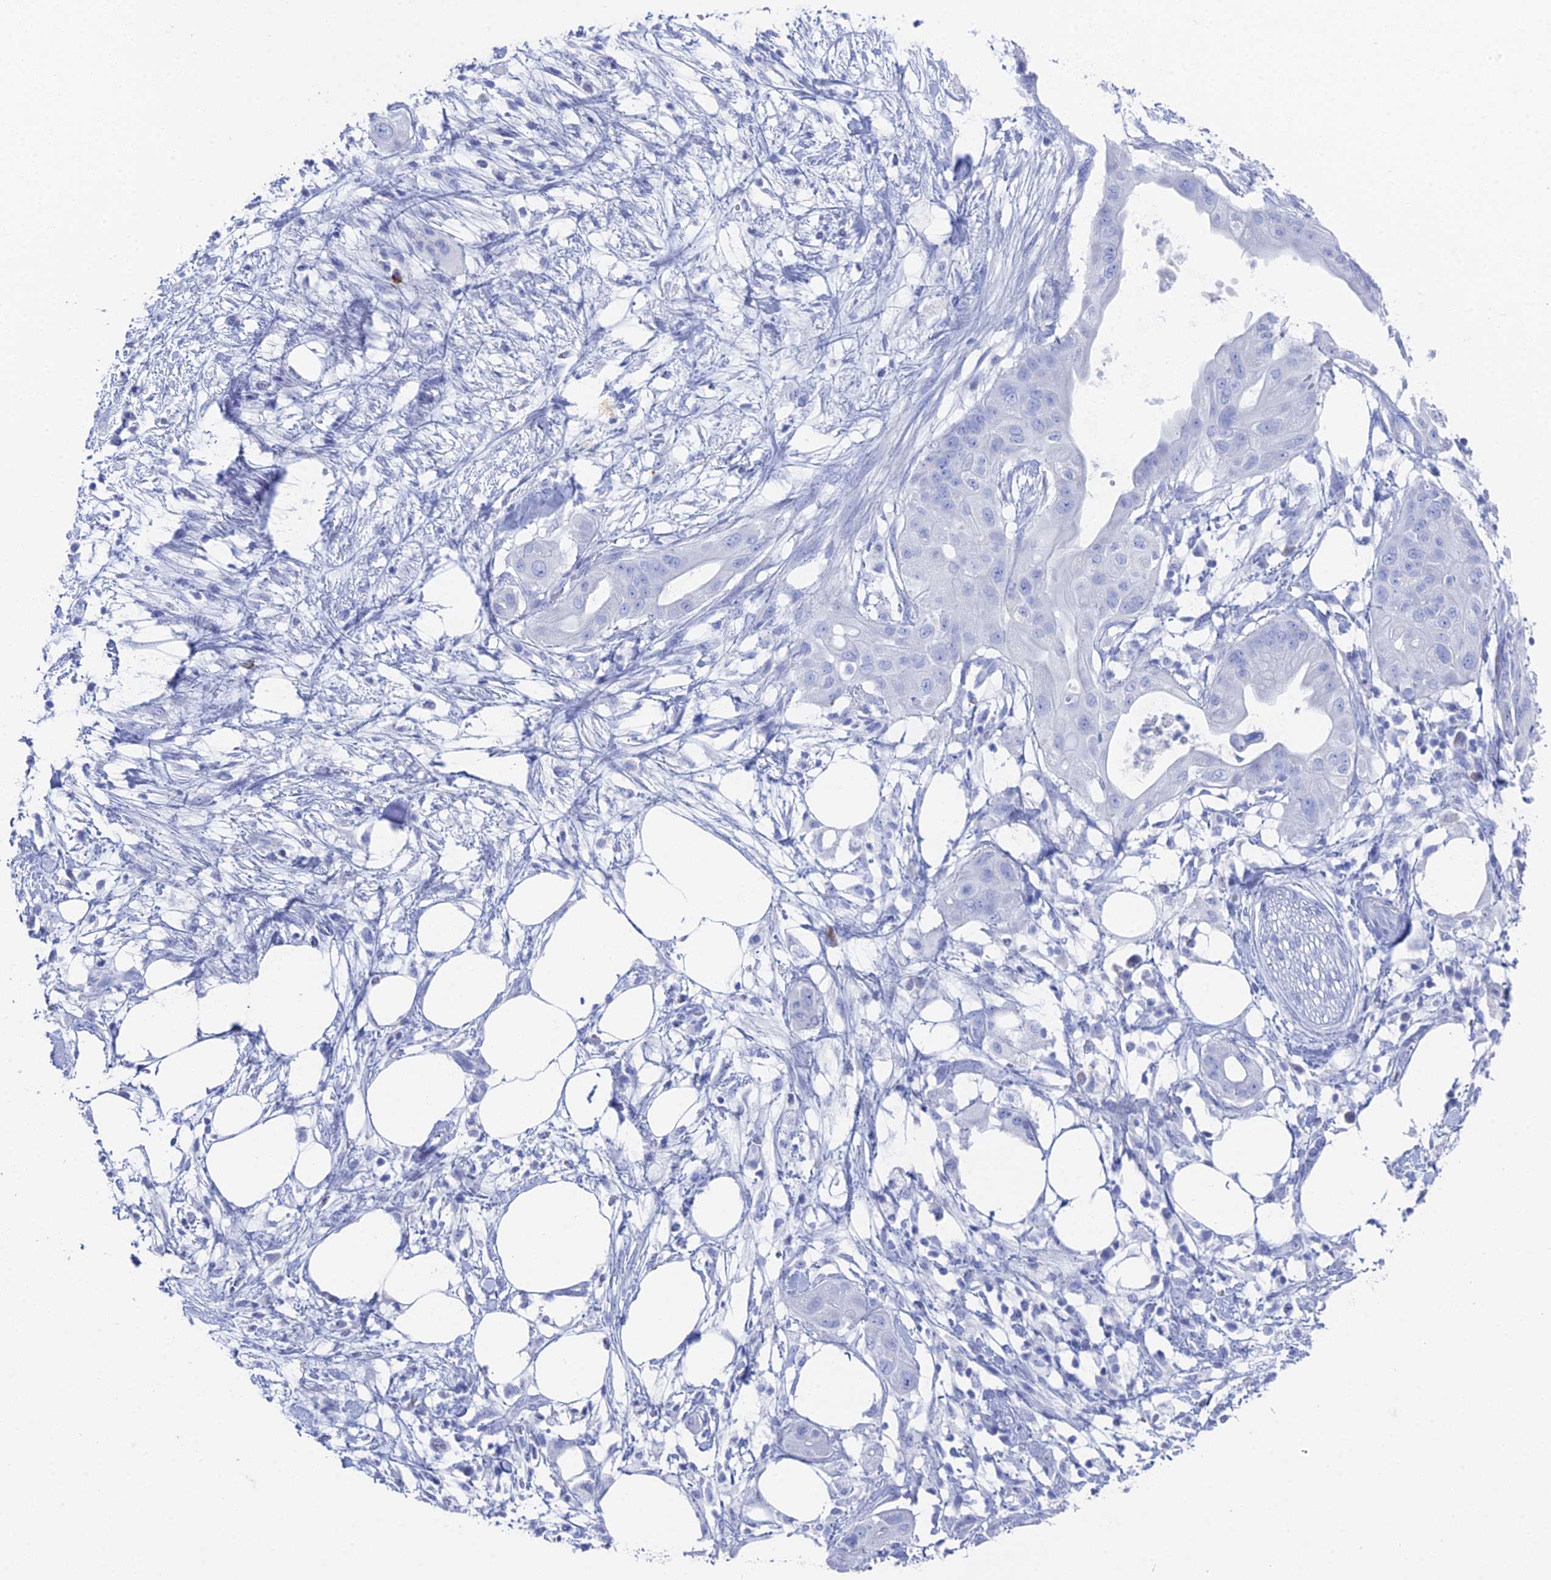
{"staining": {"intensity": "negative", "quantity": "none", "location": "none"}, "tissue": "pancreatic cancer", "cell_type": "Tumor cells", "image_type": "cancer", "snomed": [{"axis": "morphology", "description": "Adenocarcinoma, NOS"}, {"axis": "topography", "description": "Pancreas"}], "caption": "Tumor cells show no significant protein expression in adenocarcinoma (pancreatic). (DAB (3,3'-diaminobenzidine) immunohistochemistry (IHC) with hematoxylin counter stain).", "gene": "ENPP3", "patient": {"sex": "male", "age": 68}}